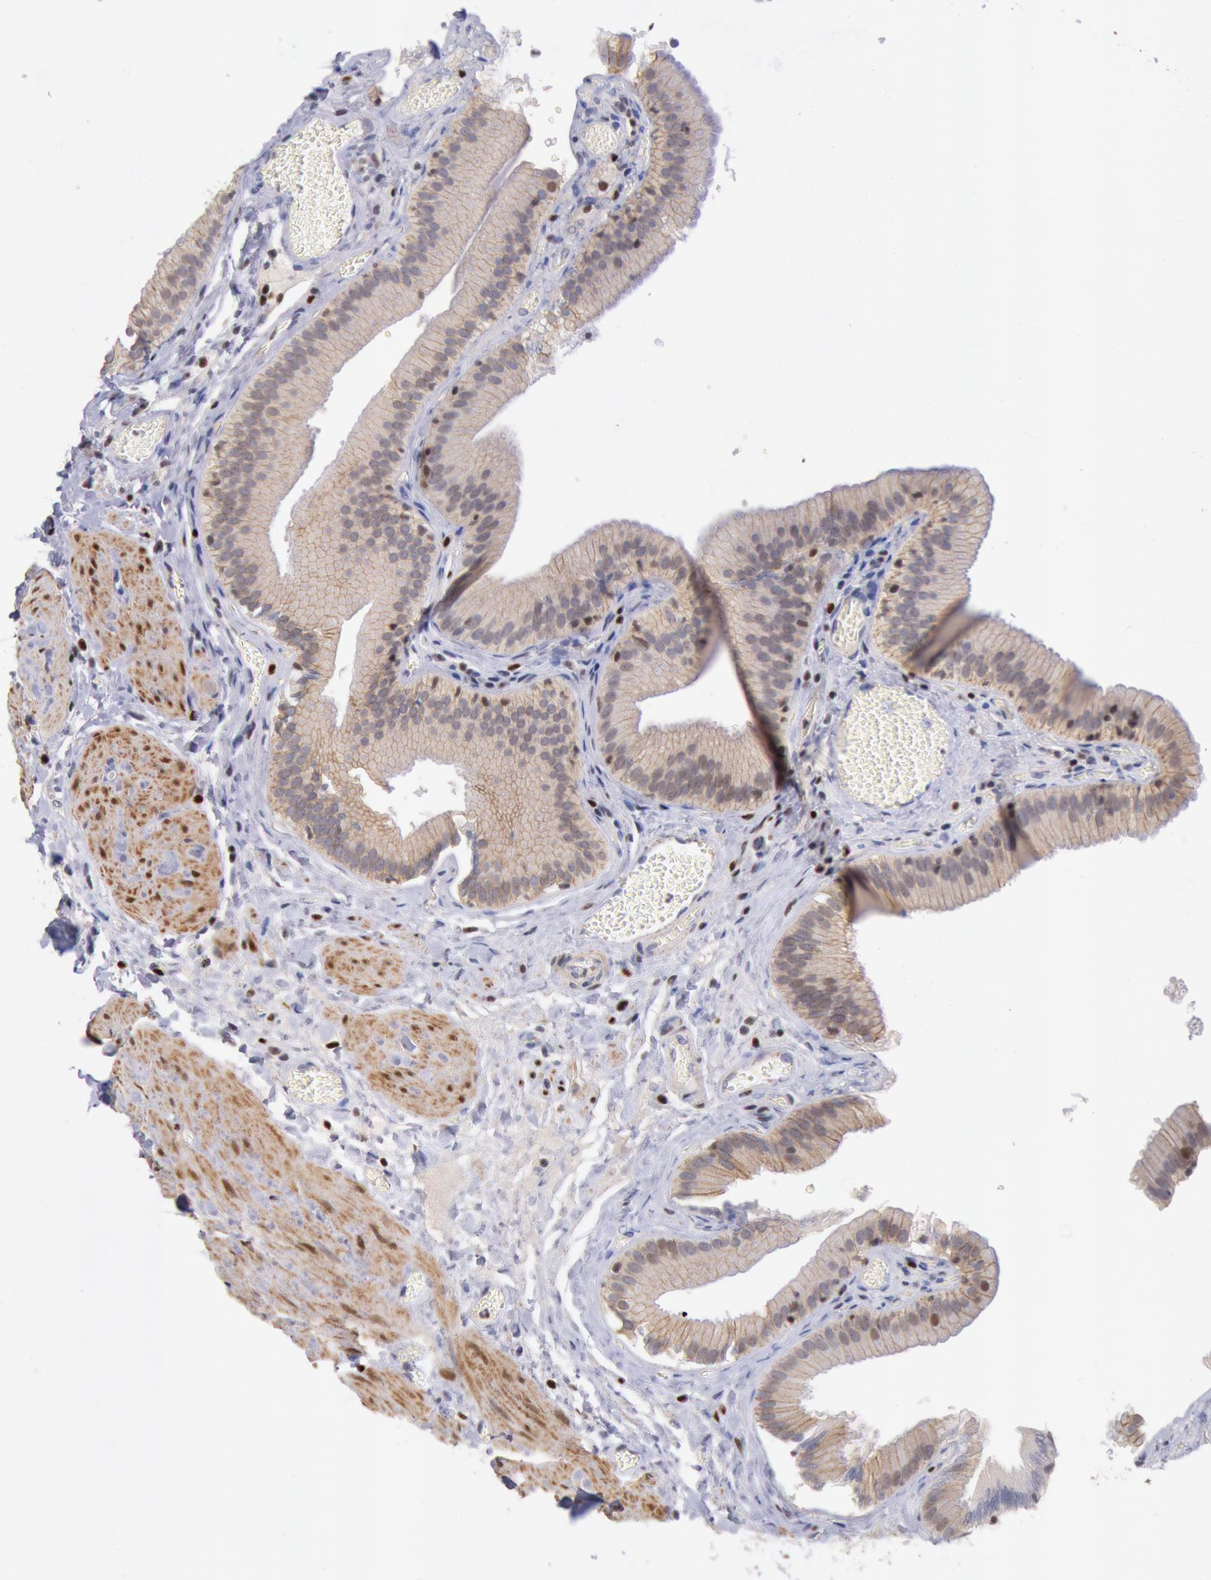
{"staining": {"intensity": "moderate", "quantity": ">75%", "location": "cytoplasmic/membranous"}, "tissue": "gallbladder", "cell_type": "Glandular cells", "image_type": "normal", "snomed": [{"axis": "morphology", "description": "Normal tissue, NOS"}, {"axis": "topography", "description": "Gallbladder"}], "caption": "High-magnification brightfield microscopy of benign gallbladder stained with DAB (brown) and counterstained with hematoxylin (blue). glandular cells exhibit moderate cytoplasmic/membranous expression is present in about>75% of cells.", "gene": "RPS6KA5", "patient": {"sex": "female", "age": 24}}